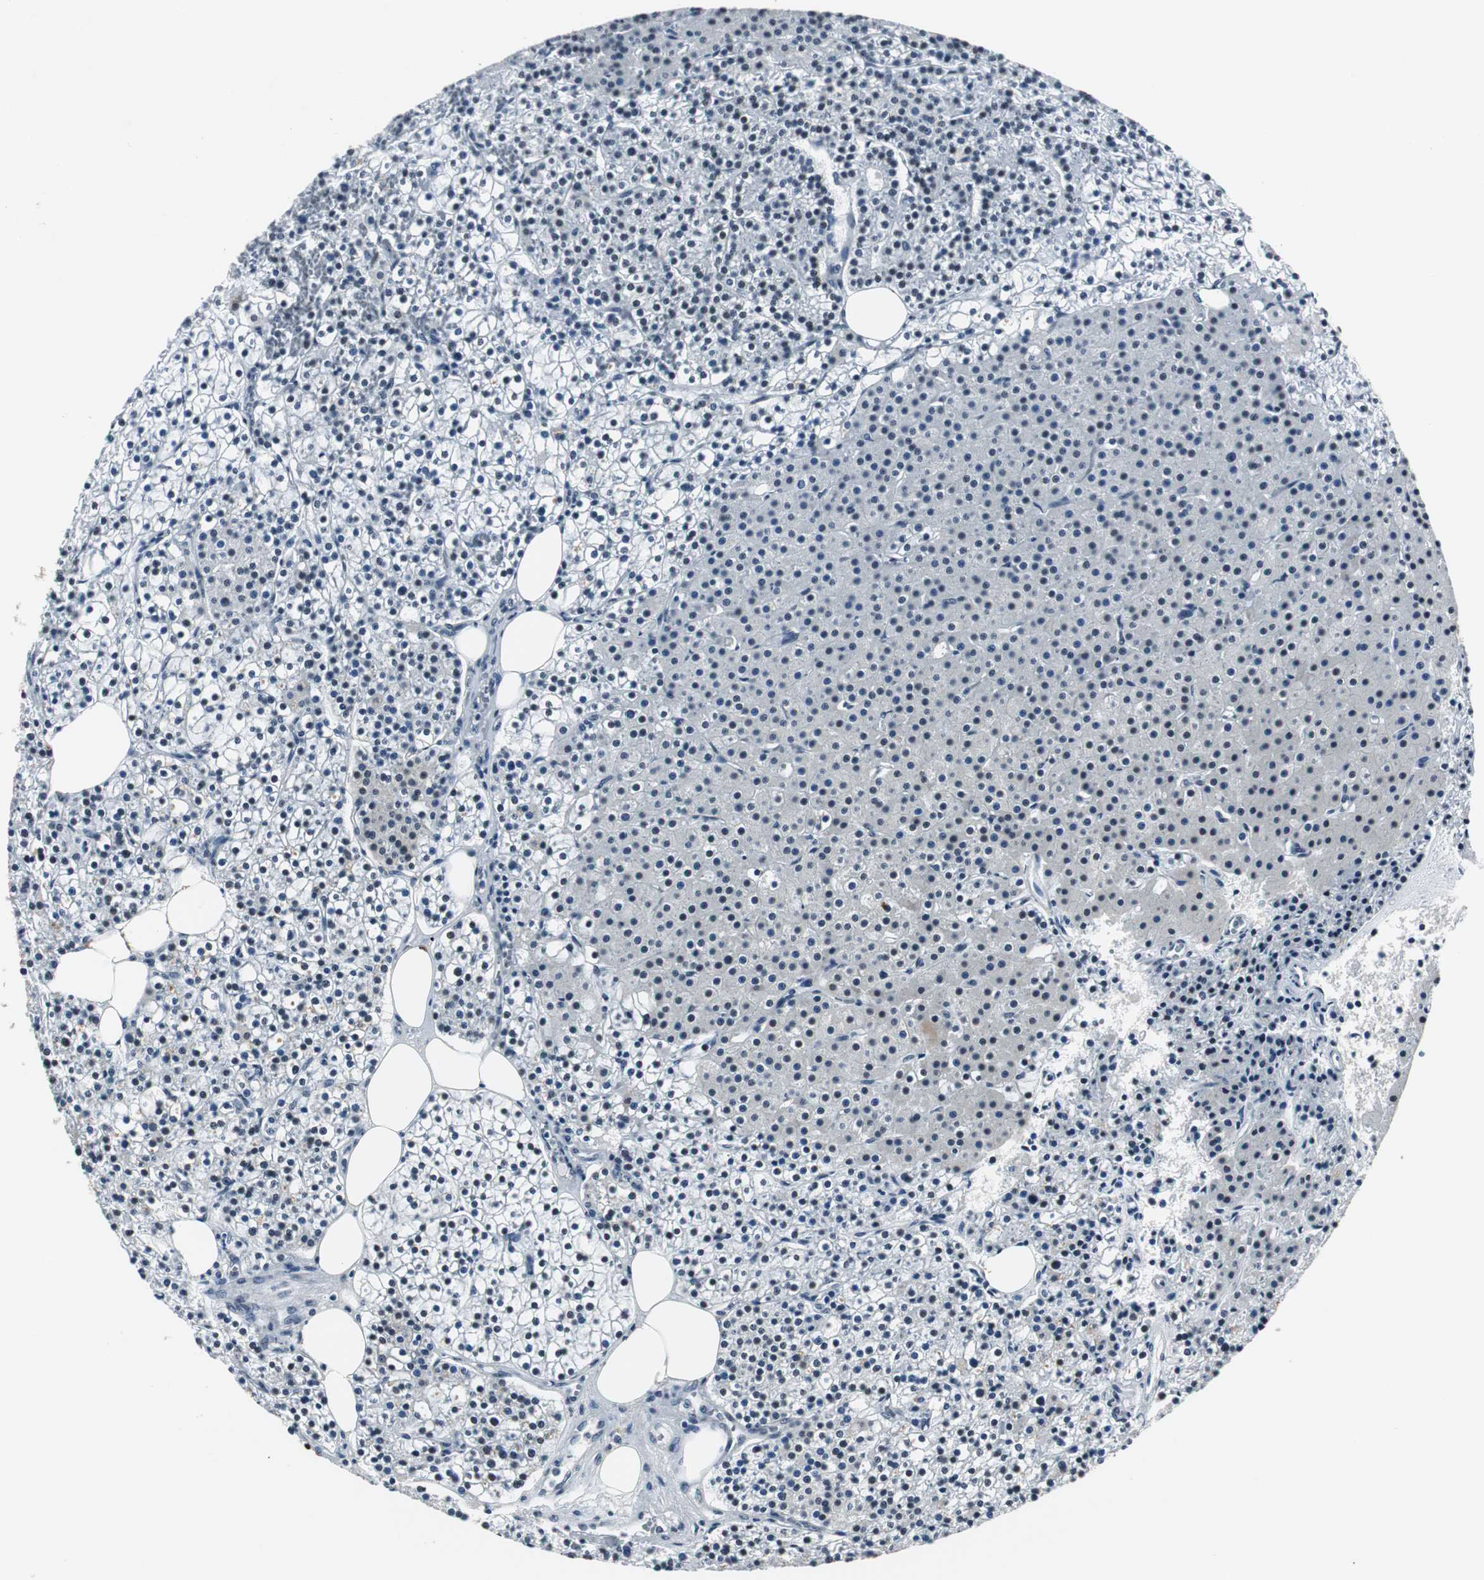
{"staining": {"intensity": "strong", "quantity": "25%-75%", "location": "nuclear"}, "tissue": "parathyroid gland", "cell_type": "Glandular cells", "image_type": "normal", "snomed": [{"axis": "morphology", "description": "Normal tissue, NOS"}, {"axis": "topography", "description": "Parathyroid gland"}], "caption": "Immunohistochemistry of unremarkable human parathyroid gland exhibits high levels of strong nuclear staining in about 25%-75% of glandular cells. (Brightfield microscopy of DAB IHC at high magnification).", "gene": "CDK9", "patient": {"sex": "female", "age": 63}}